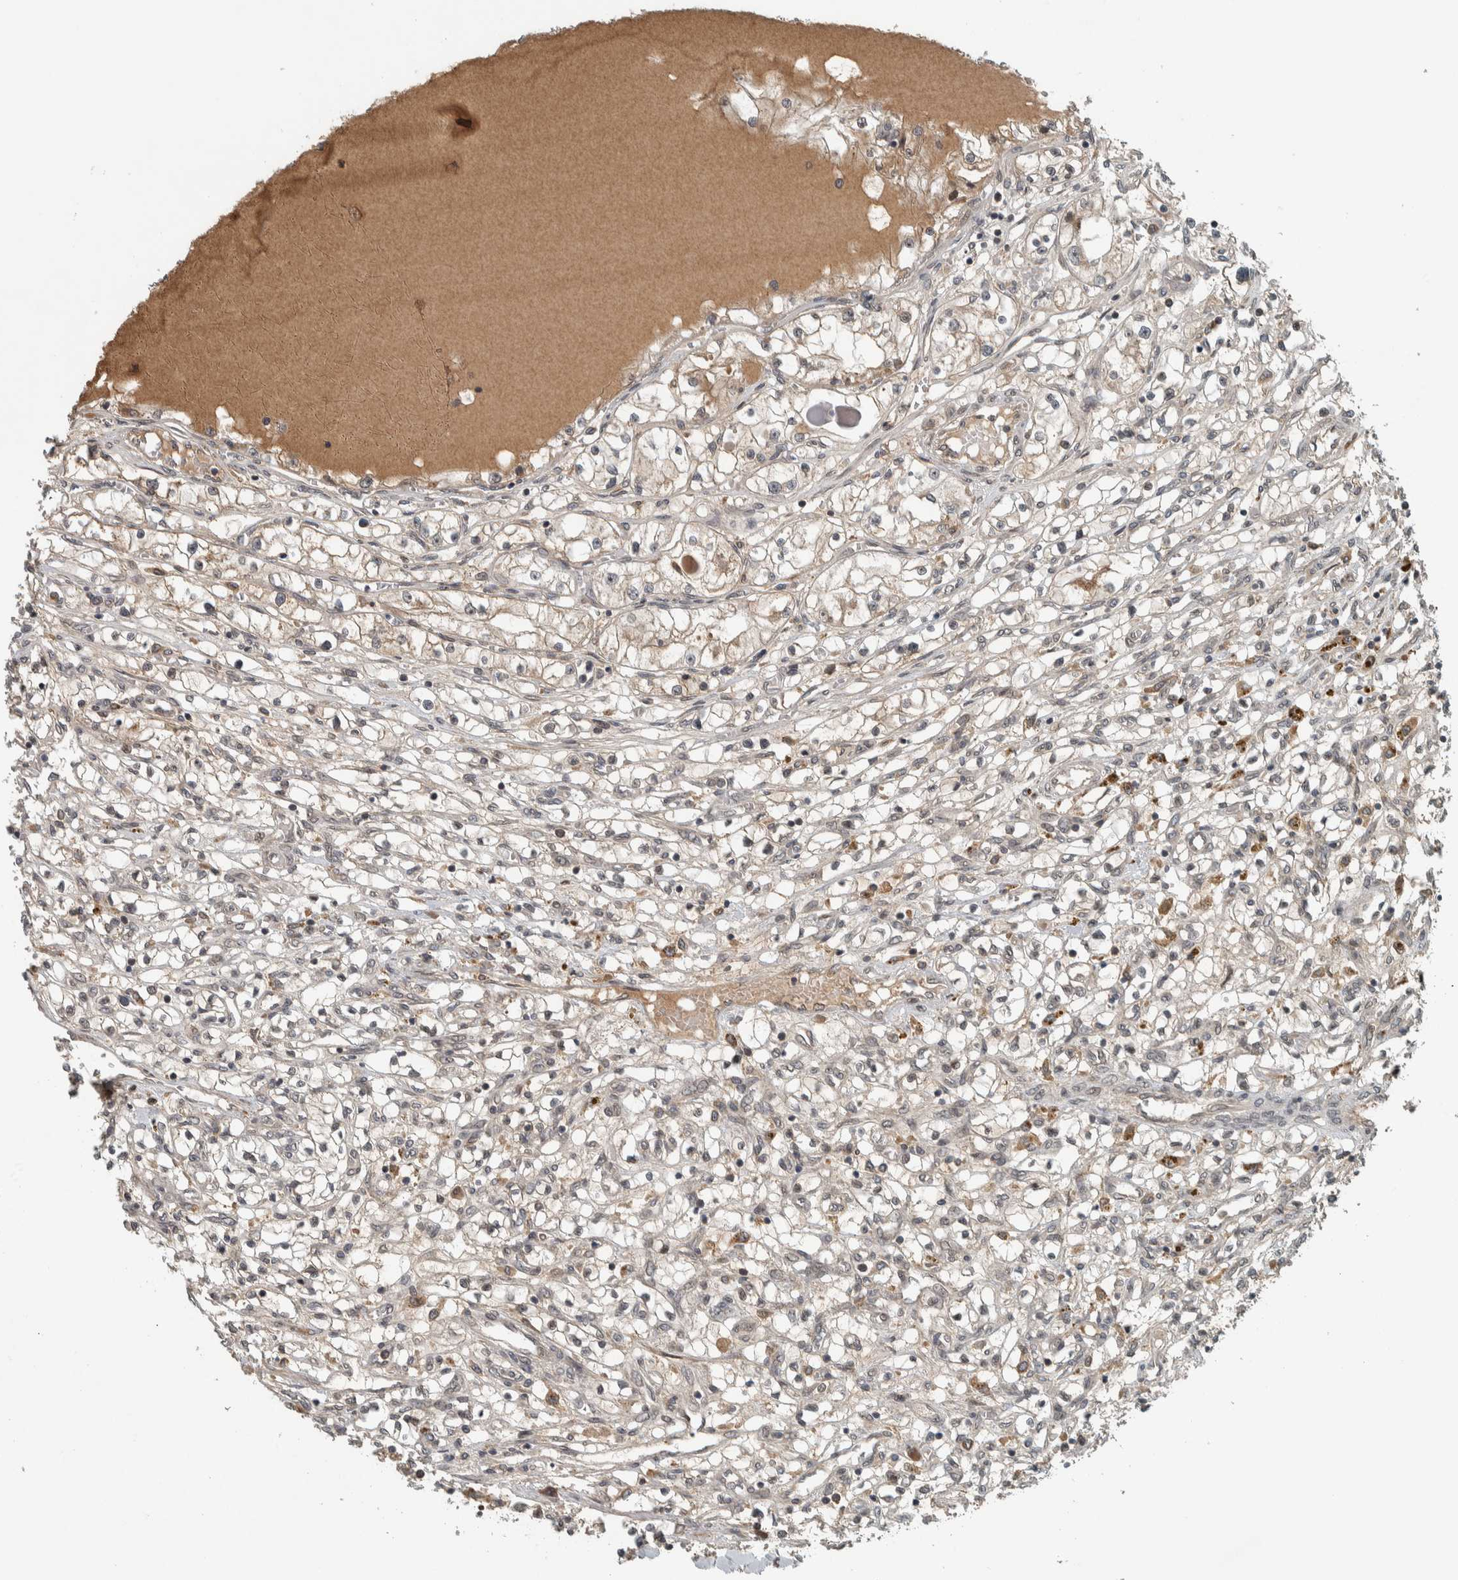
{"staining": {"intensity": "moderate", "quantity": "25%-75%", "location": "cytoplasmic/membranous"}, "tissue": "renal cancer", "cell_type": "Tumor cells", "image_type": "cancer", "snomed": [{"axis": "morphology", "description": "Adenocarcinoma, NOS"}, {"axis": "topography", "description": "Kidney"}], "caption": "A medium amount of moderate cytoplasmic/membranous staining is identified in about 25%-75% of tumor cells in renal cancer tissue. (IHC, brightfield microscopy, high magnification).", "gene": "XPO5", "patient": {"sex": "male", "age": 68}}